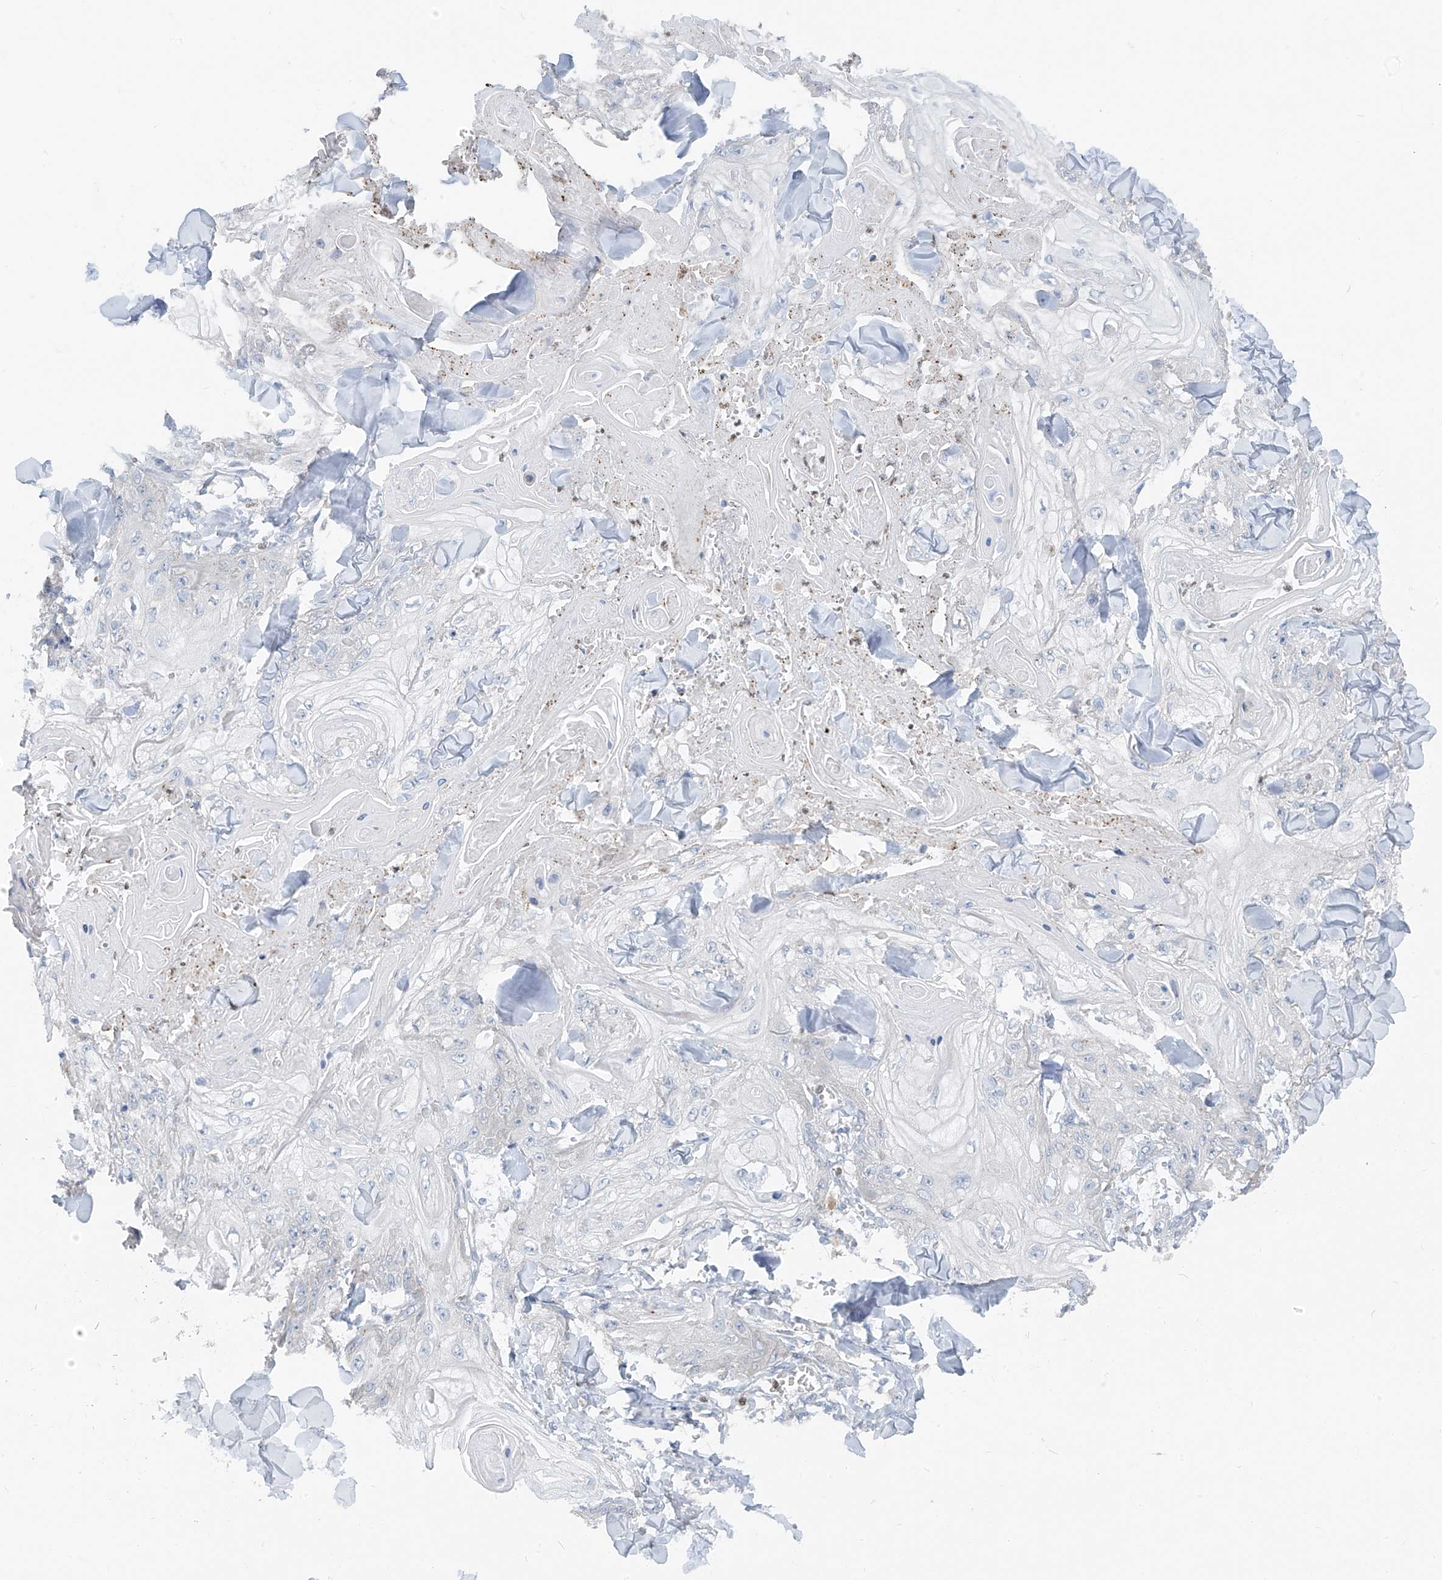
{"staining": {"intensity": "negative", "quantity": "none", "location": "none"}, "tissue": "skin cancer", "cell_type": "Tumor cells", "image_type": "cancer", "snomed": [{"axis": "morphology", "description": "Squamous cell carcinoma, NOS"}, {"axis": "topography", "description": "Skin"}], "caption": "The micrograph reveals no significant positivity in tumor cells of skin cancer.", "gene": "CHMP2B", "patient": {"sex": "male", "age": 74}}